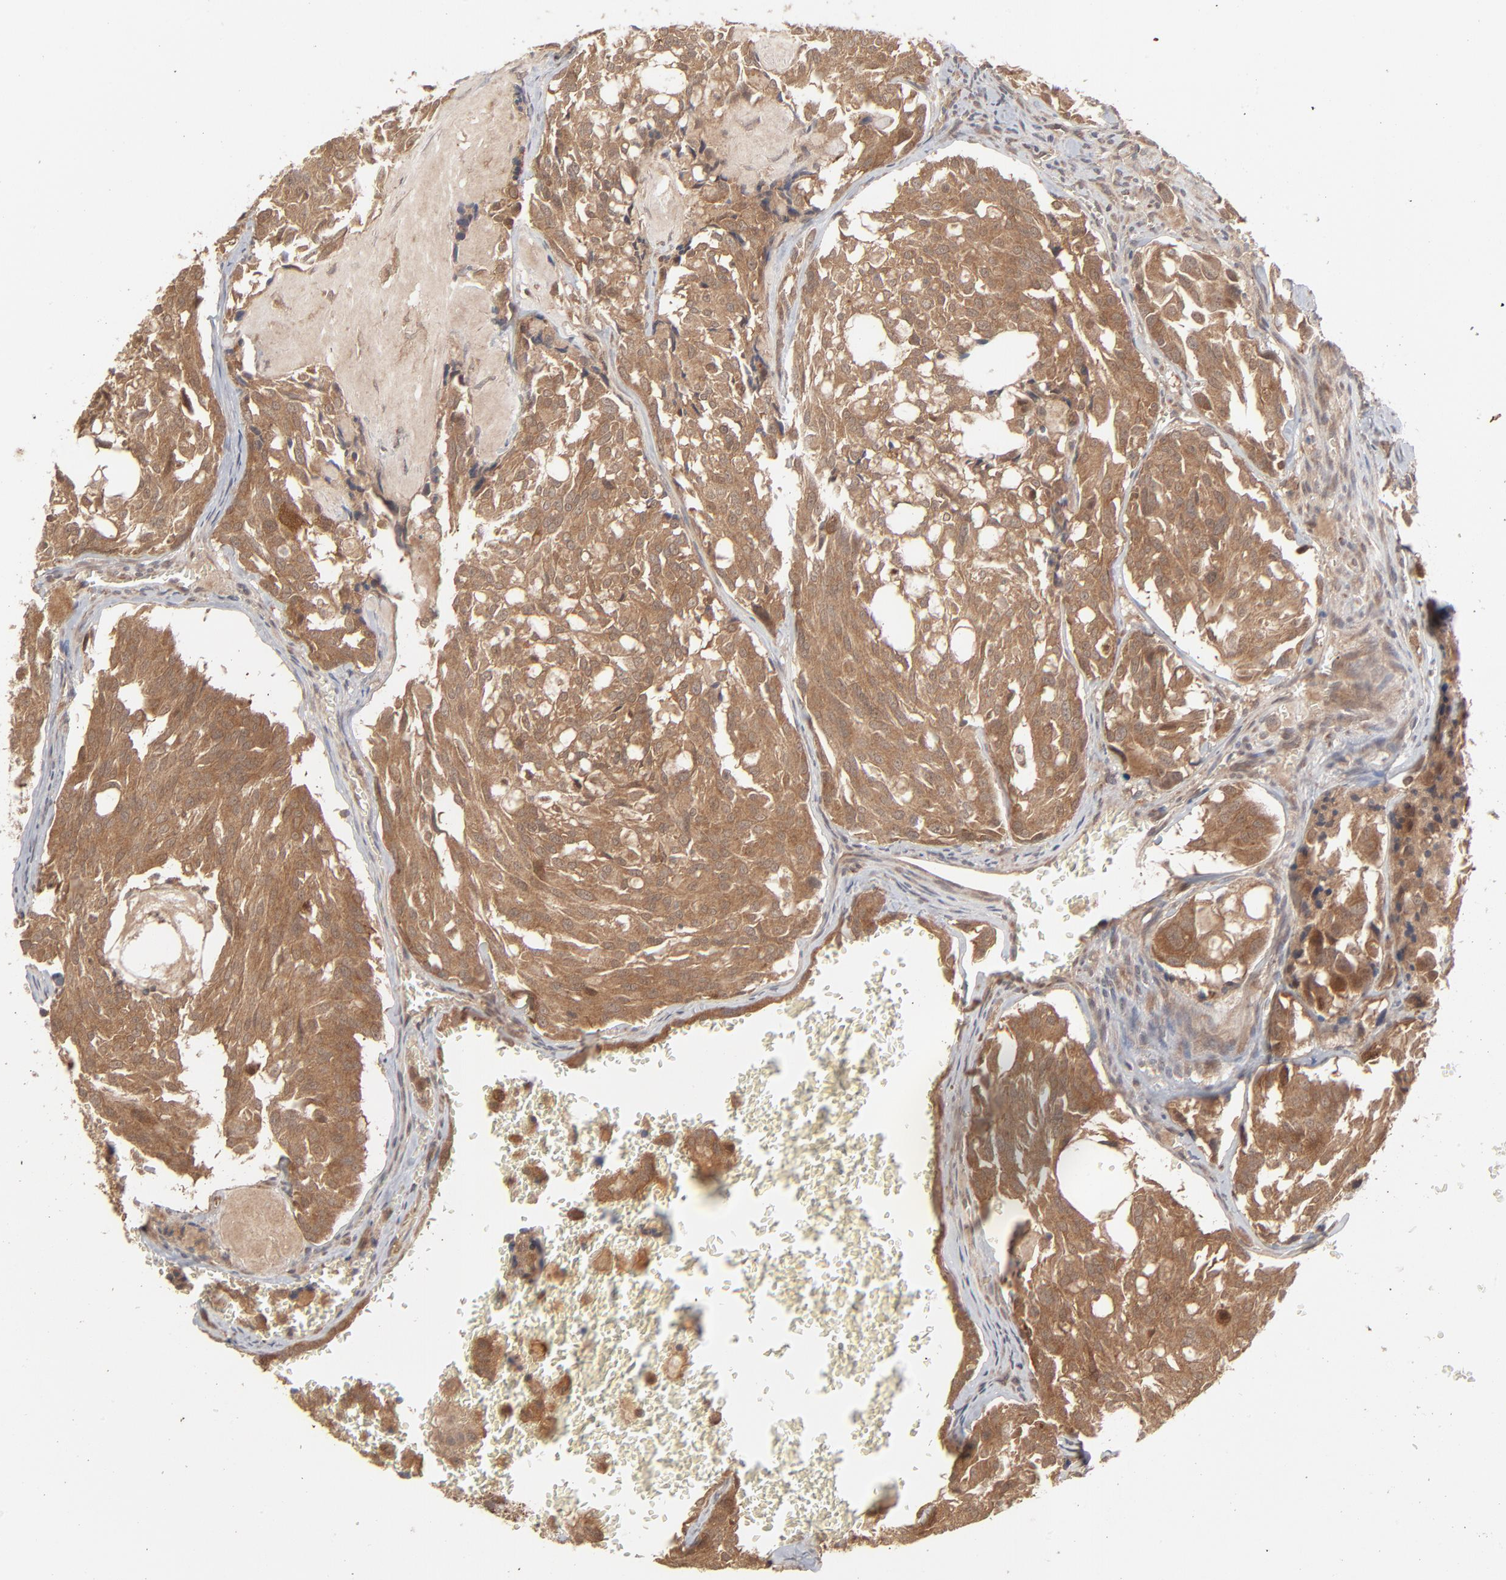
{"staining": {"intensity": "moderate", "quantity": ">75%", "location": "cytoplasmic/membranous"}, "tissue": "thyroid cancer", "cell_type": "Tumor cells", "image_type": "cancer", "snomed": [{"axis": "morphology", "description": "Carcinoma, NOS"}, {"axis": "morphology", "description": "Carcinoid, malignant, NOS"}, {"axis": "topography", "description": "Thyroid gland"}], "caption": "This micrograph demonstrates IHC staining of human thyroid carcinoid (malignant), with medium moderate cytoplasmic/membranous staining in approximately >75% of tumor cells.", "gene": "SCFD1", "patient": {"sex": "male", "age": 33}}